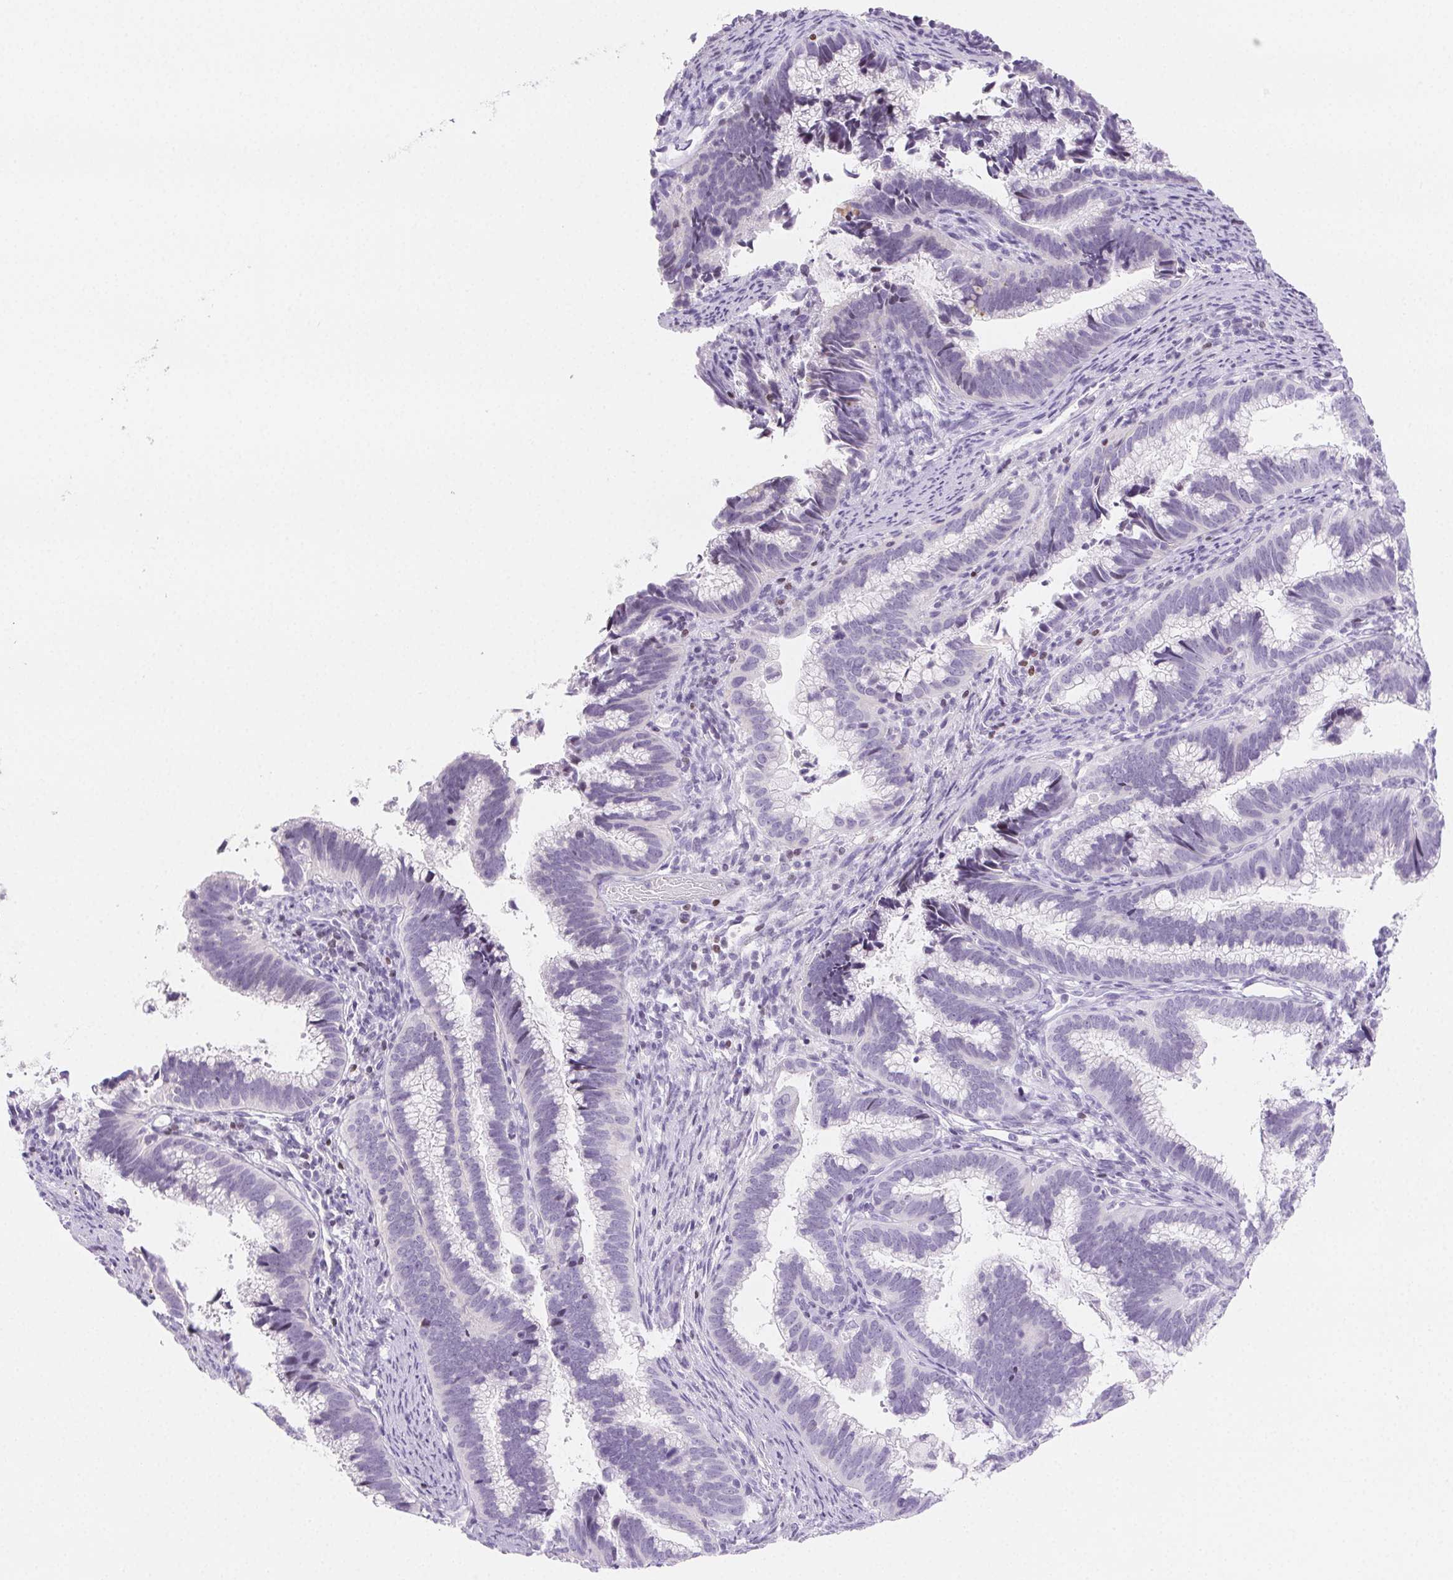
{"staining": {"intensity": "negative", "quantity": "none", "location": "none"}, "tissue": "cervical cancer", "cell_type": "Tumor cells", "image_type": "cancer", "snomed": [{"axis": "morphology", "description": "Adenocarcinoma, NOS"}, {"axis": "topography", "description": "Cervix"}], "caption": "DAB (3,3'-diaminobenzidine) immunohistochemical staining of cervical adenocarcinoma exhibits no significant staining in tumor cells.", "gene": "BEND2", "patient": {"sex": "female", "age": 61}}